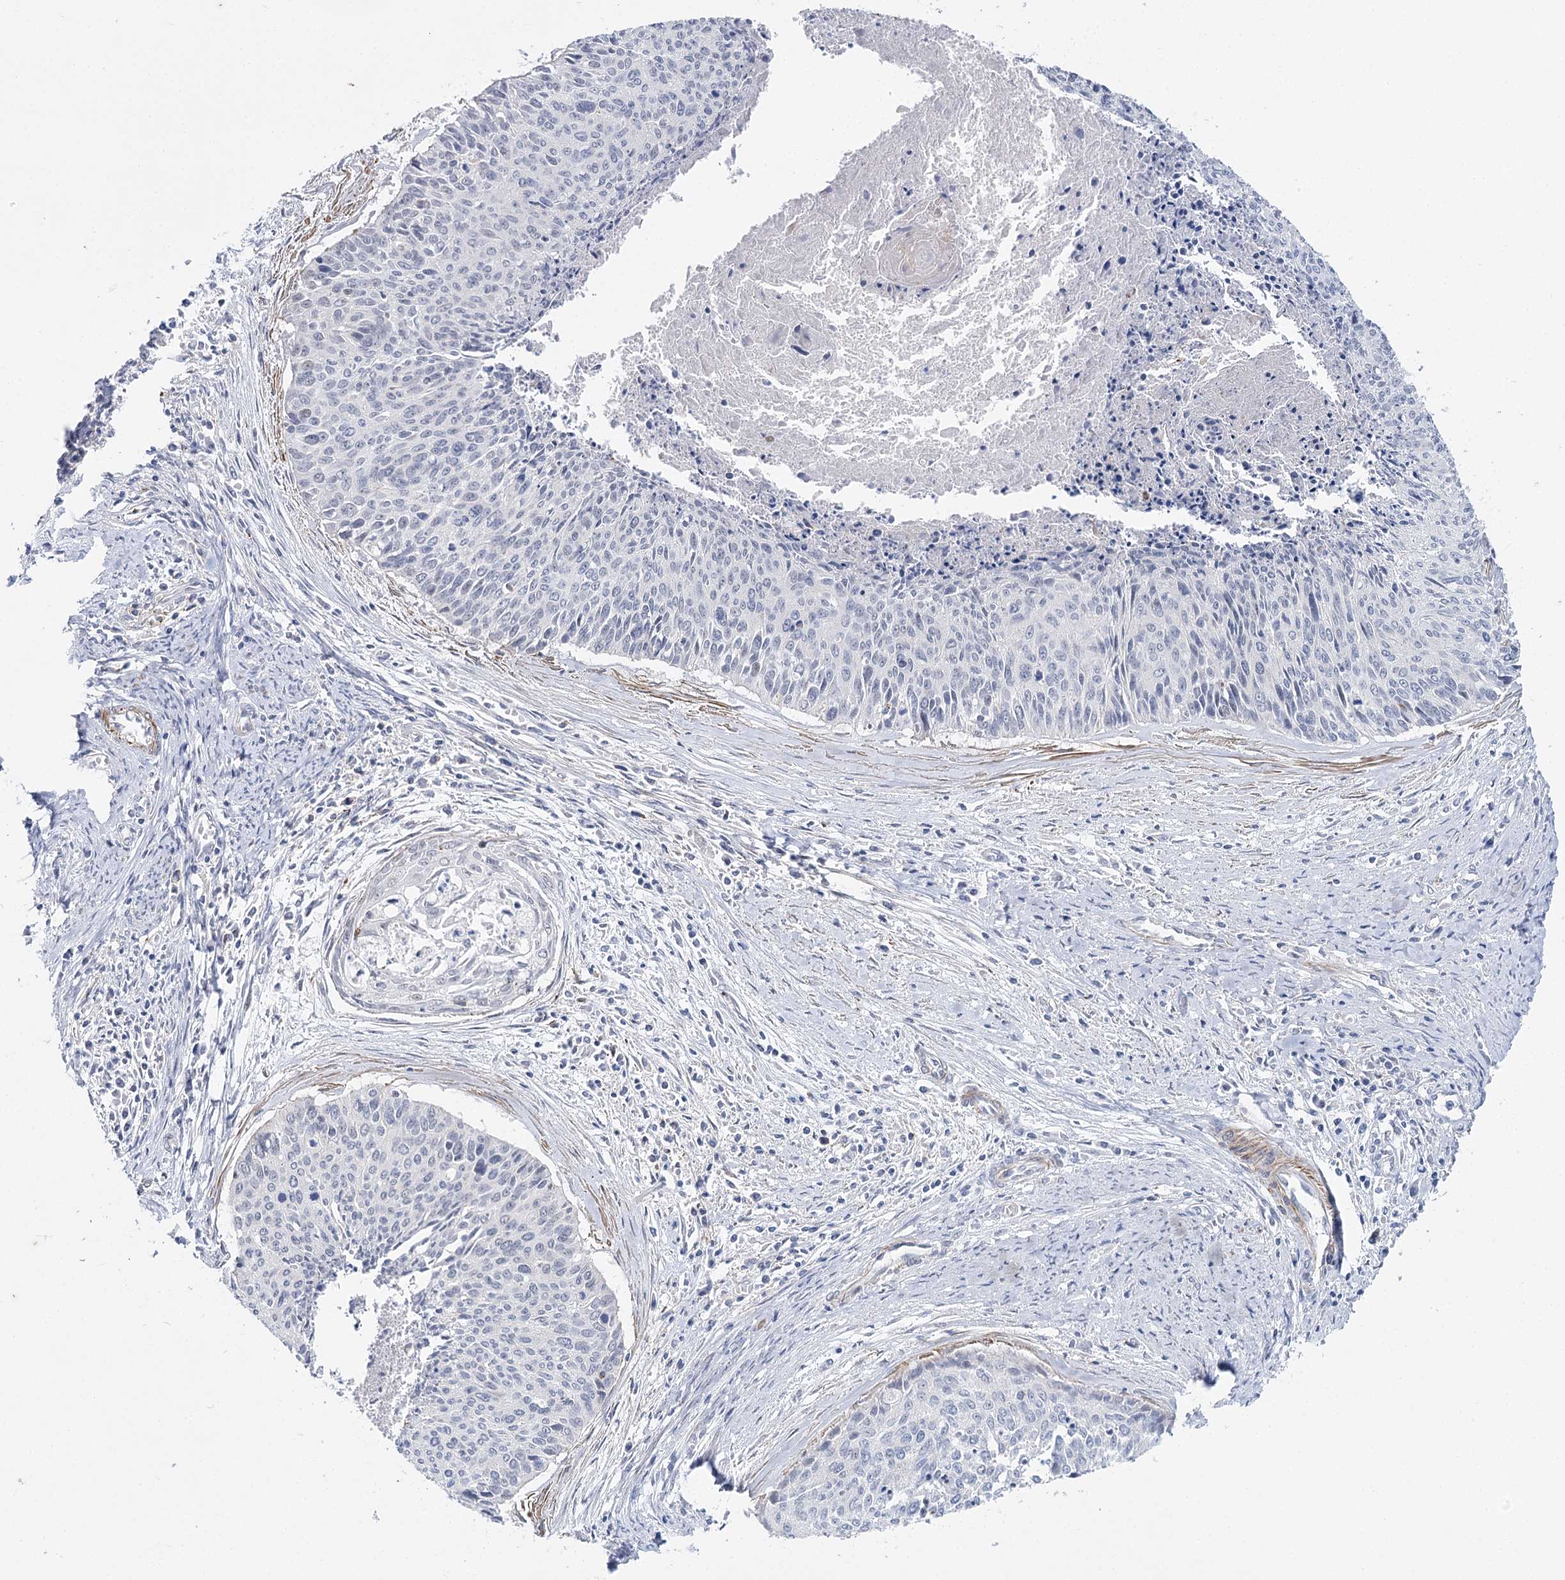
{"staining": {"intensity": "negative", "quantity": "none", "location": "none"}, "tissue": "cervical cancer", "cell_type": "Tumor cells", "image_type": "cancer", "snomed": [{"axis": "morphology", "description": "Squamous cell carcinoma, NOS"}, {"axis": "topography", "description": "Cervix"}], "caption": "A photomicrograph of cervical cancer stained for a protein demonstrates no brown staining in tumor cells. The staining was performed using DAB to visualize the protein expression in brown, while the nuclei were stained in blue with hematoxylin (Magnification: 20x).", "gene": "AGXT2", "patient": {"sex": "female", "age": 55}}